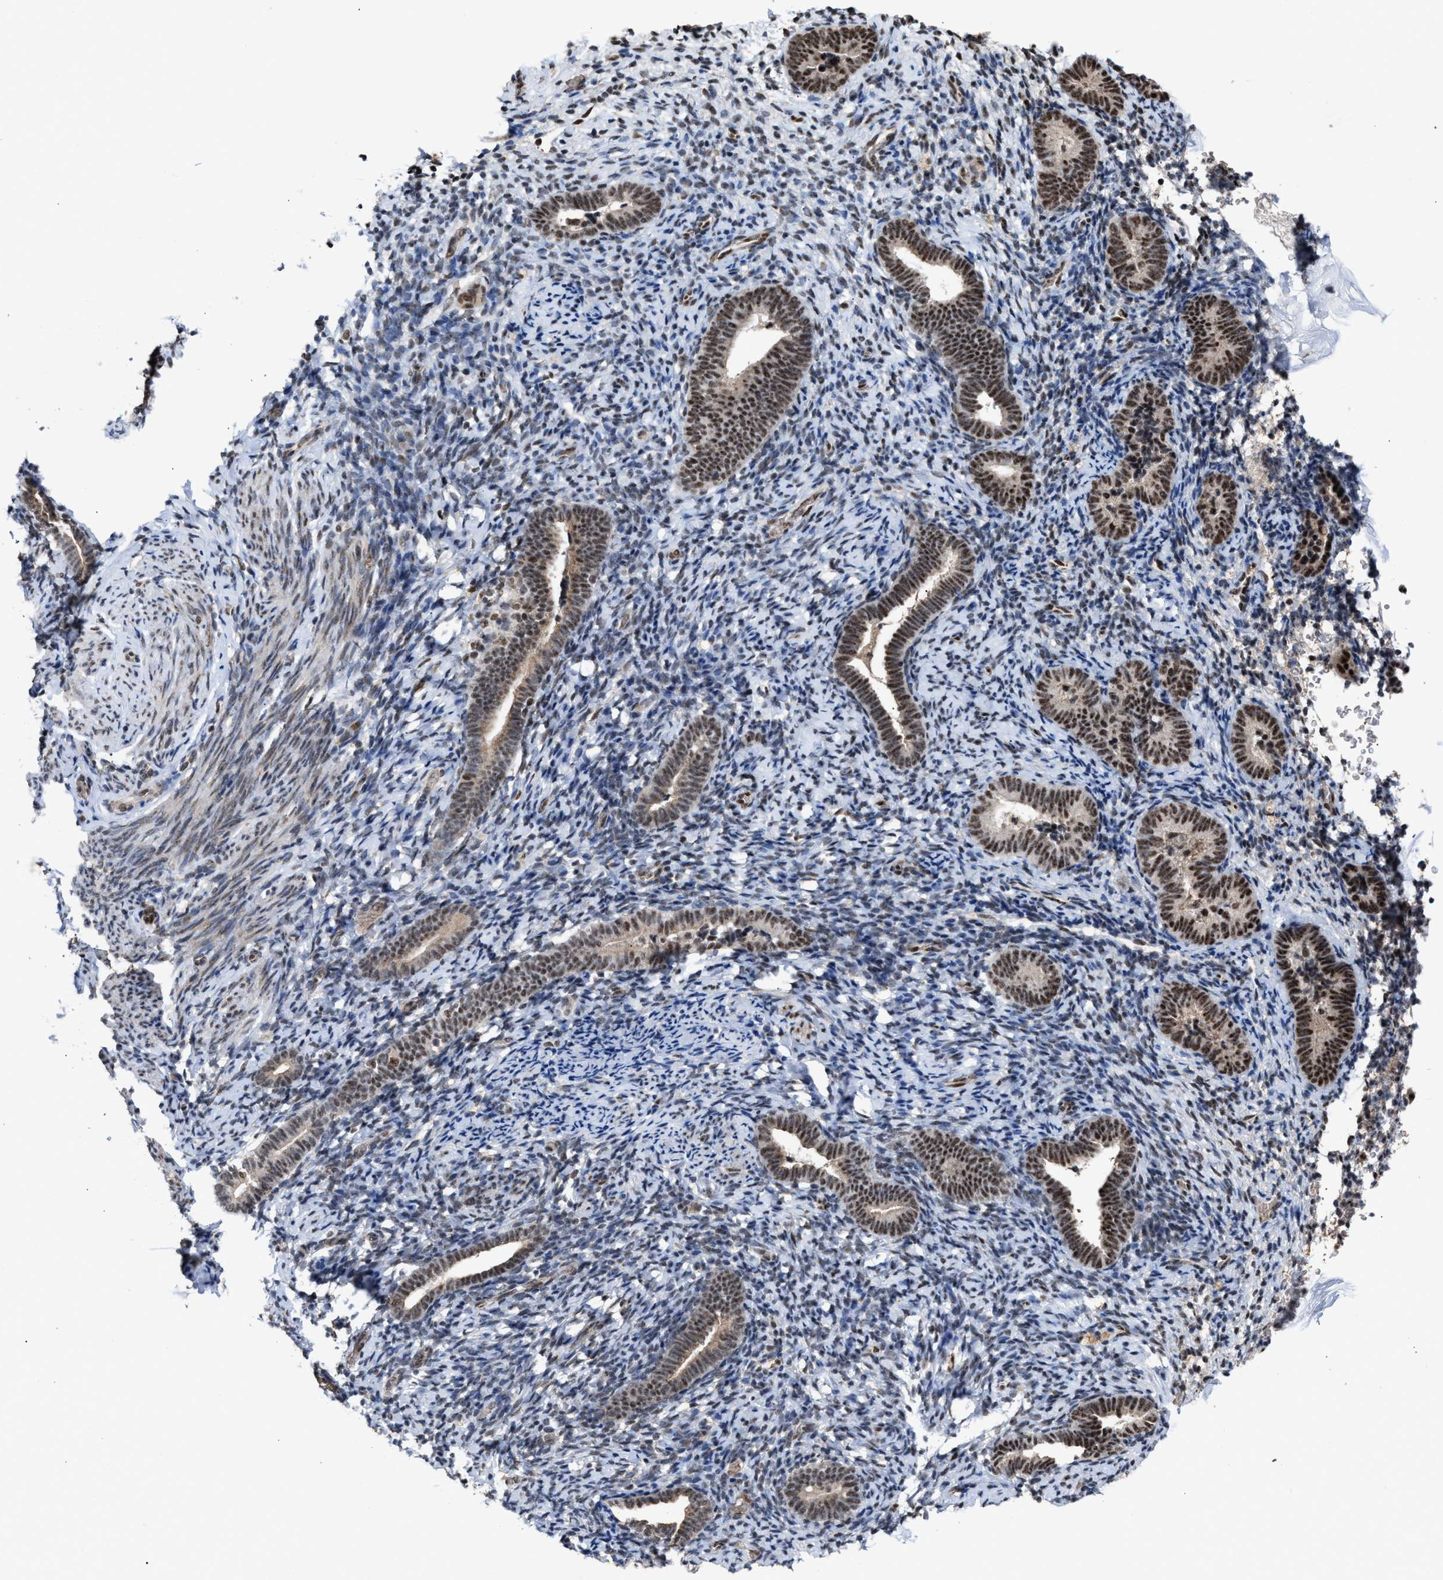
{"staining": {"intensity": "moderate", "quantity": ">75%", "location": "nuclear"}, "tissue": "endometrium", "cell_type": "Cells in endometrial stroma", "image_type": "normal", "snomed": [{"axis": "morphology", "description": "Normal tissue, NOS"}, {"axis": "topography", "description": "Endometrium"}], "caption": "An image of human endometrium stained for a protein exhibits moderate nuclear brown staining in cells in endometrial stroma.", "gene": "EIF4A3", "patient": {"sex": "female", "age": 51}}